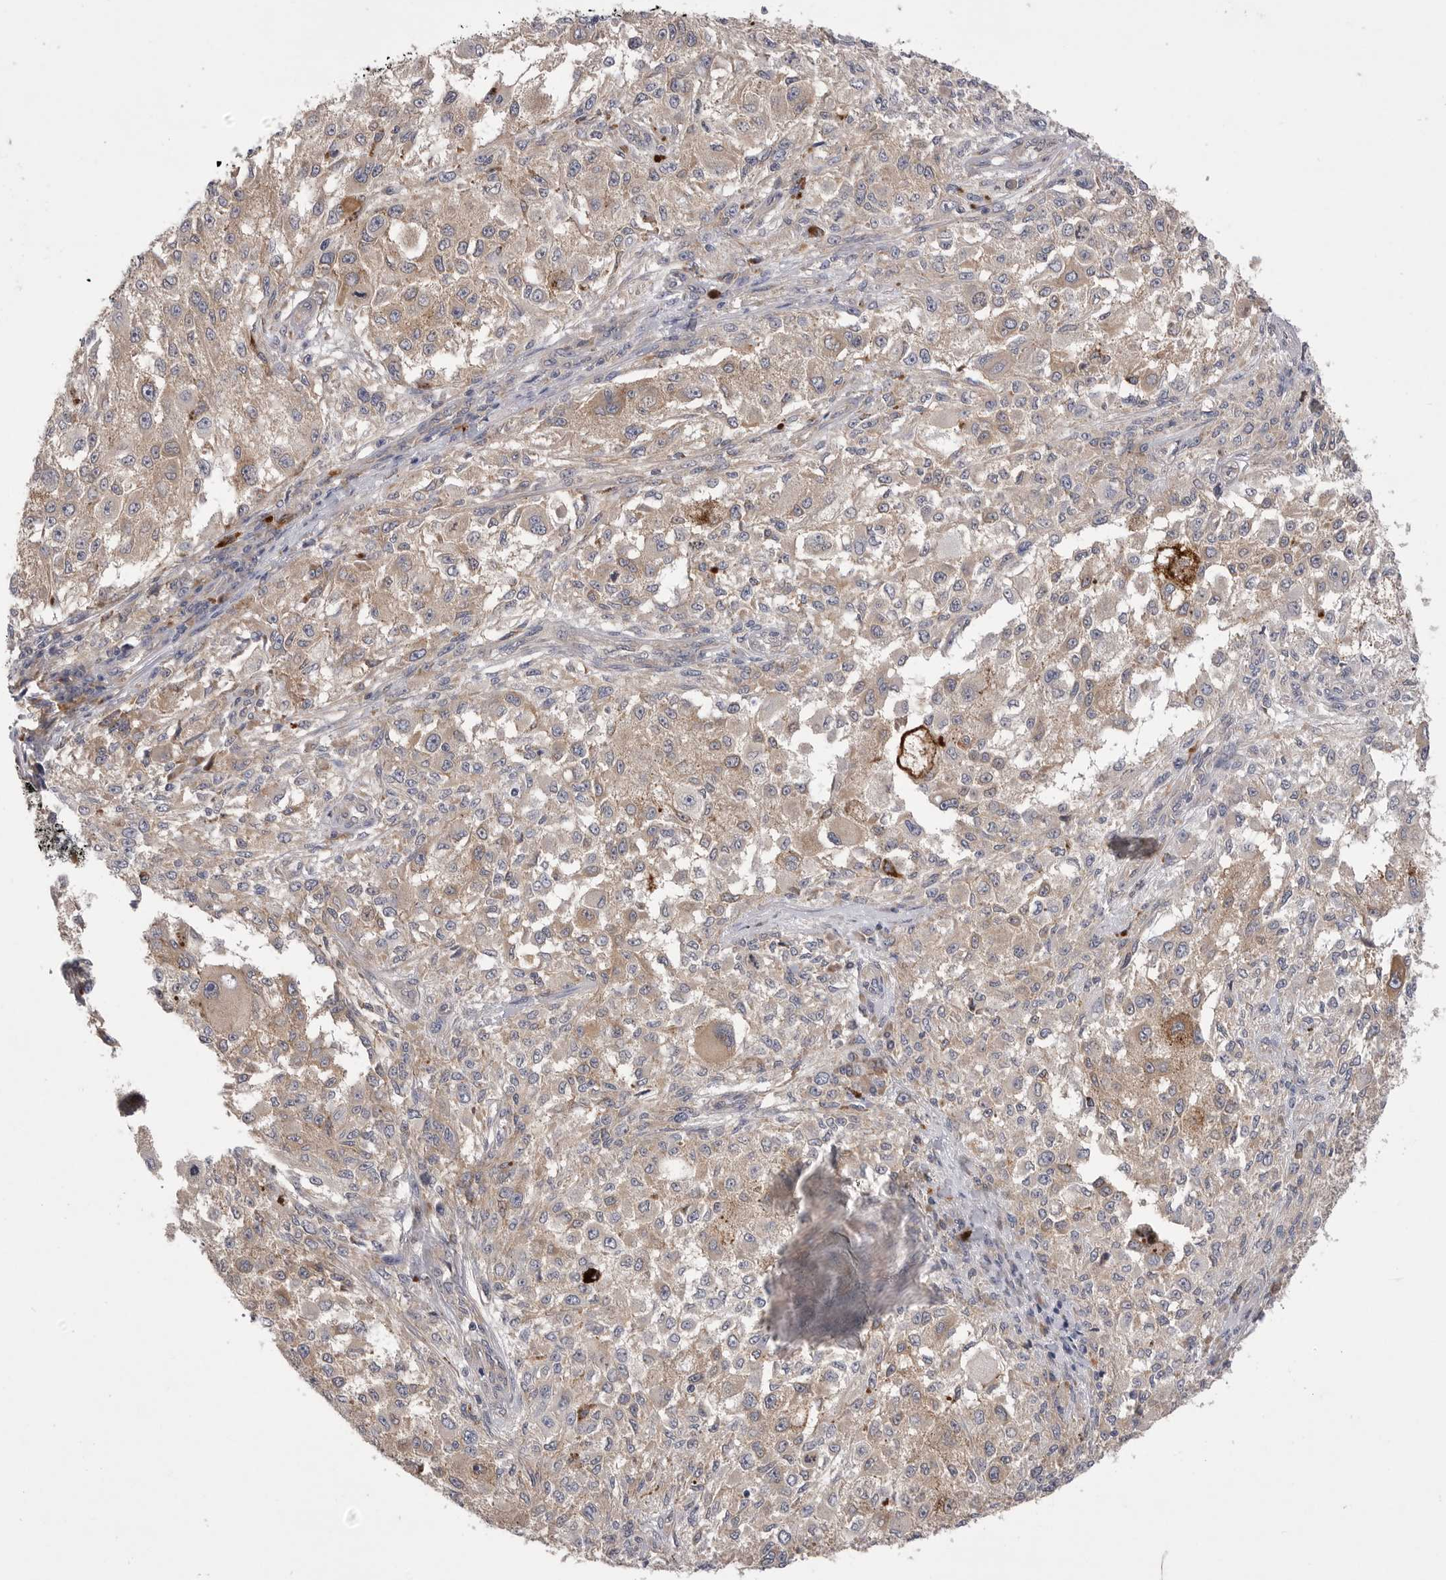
{"staining": {"intensity": "weak", "quantity": "25%-75%", "location": "cytoplasmic/membranous"}, "tissue": "melanoma", "cell_type": "Tumor cells", "image_type": "cancer", "snomed": [{"axis": "morphology", "description": "Necrosis, NOS"}, {"axis": "morphology", "description": "Malignant melanoma, NOS"}, {"axis": "topography", "description": "Skin"}], "caption": "Weak cytoplasmic/membranous staining is identified in approximately 25%-75% of tumor cells in melanoma.", "gene": "VAC14", "patient": {"sex": "female", "age": 87}}